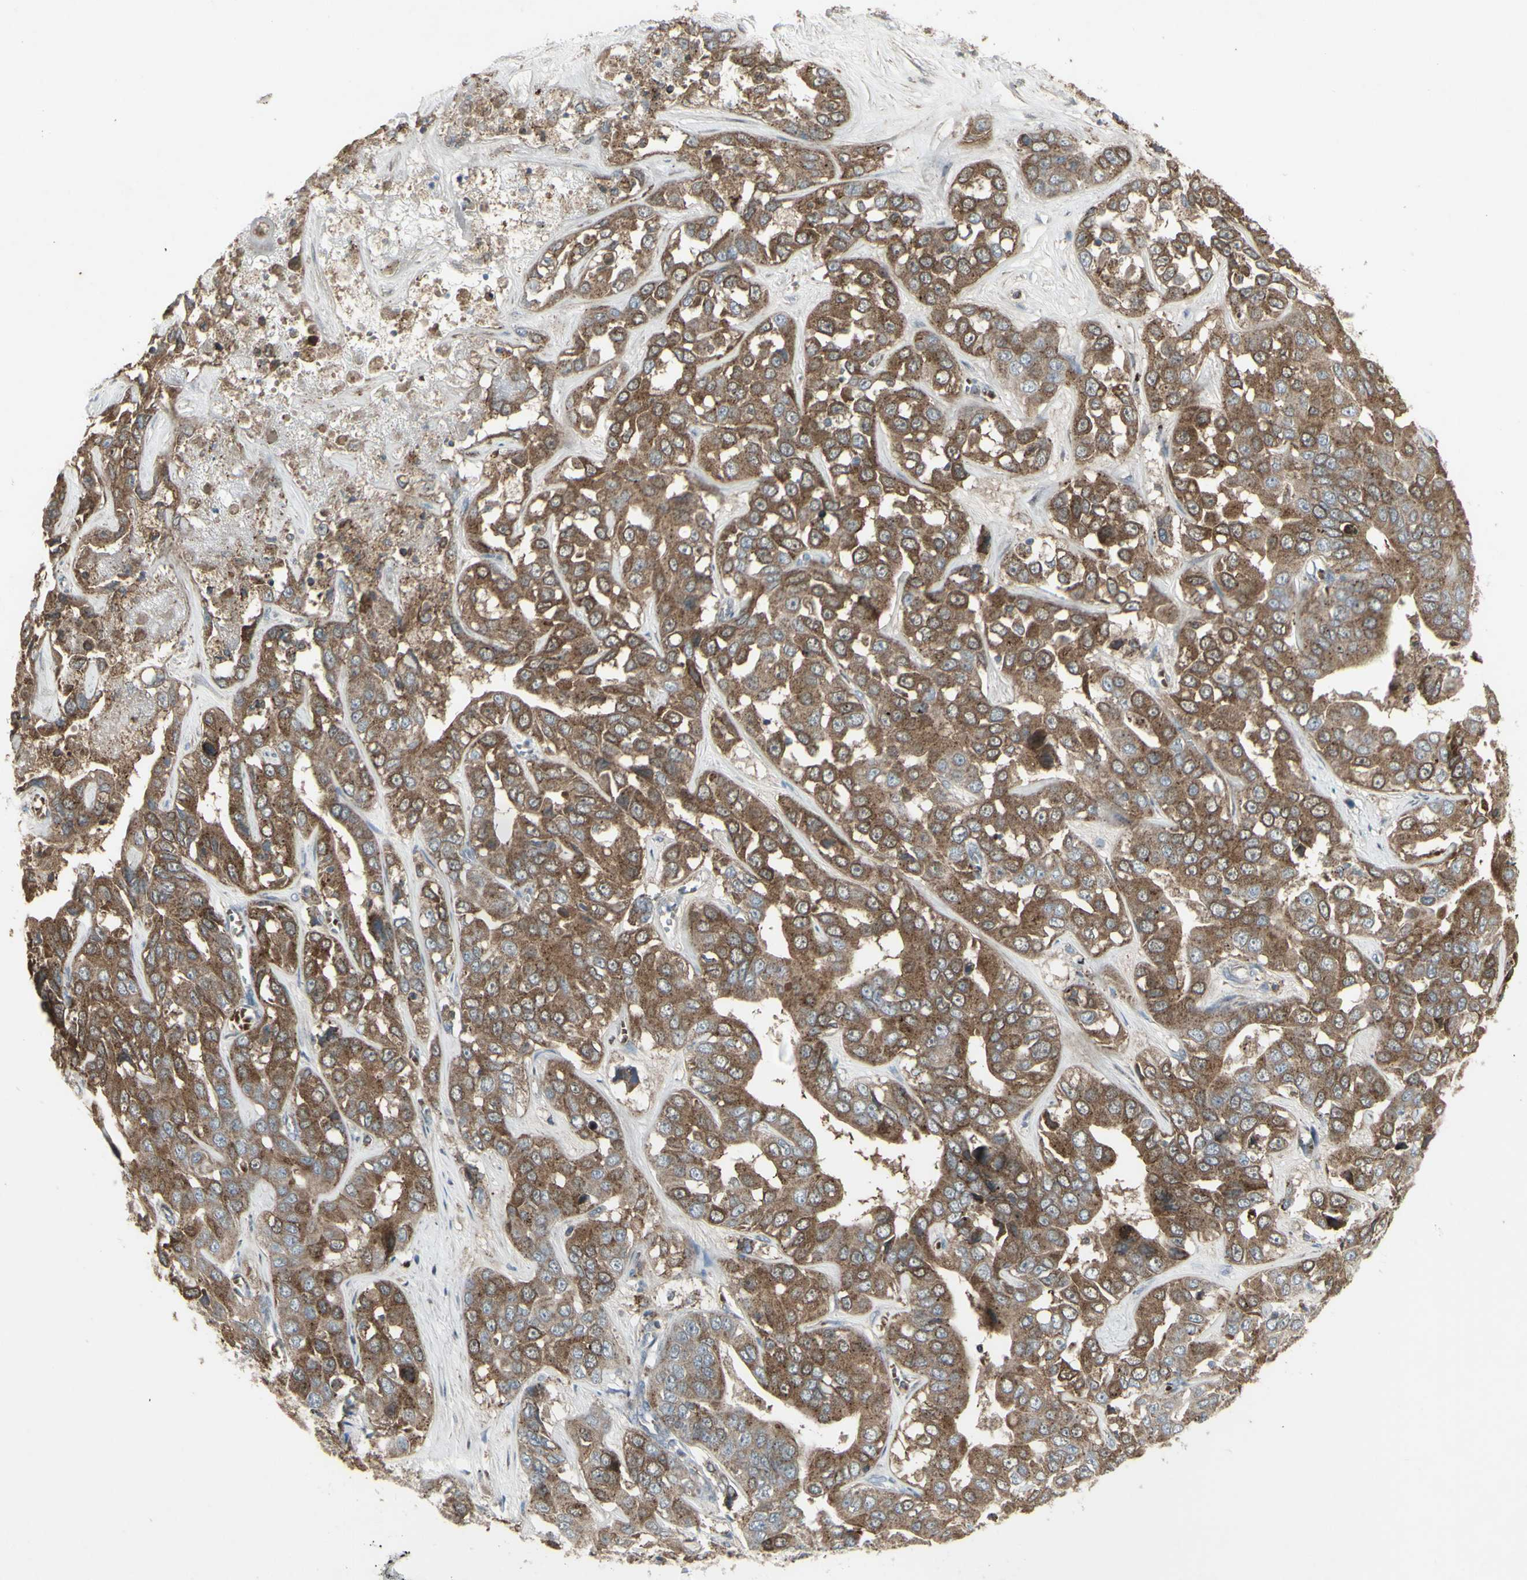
{"staining": {"intensity": "moderate", "quantity": ">75%", "location": "cytoplasmic/membranous"}, "tissue": "liver cancer", "cell_type": "Tumor cells", "image_type": "cancer", "snomed": [{"axis": "morphology", "description": "Cholangiocarcinoma"}, {"axis": "topography", "description": "Liver"}], "caption": "High-power microscopy captured an IHC photomicrograph of cholangiocarcinoma (liver), revealing moderate cytoplasmic/membranous positivity in approximately >75% of tumor cells.", "gene": "SHC1", "patient": {"sex": "female", "age": 52}}